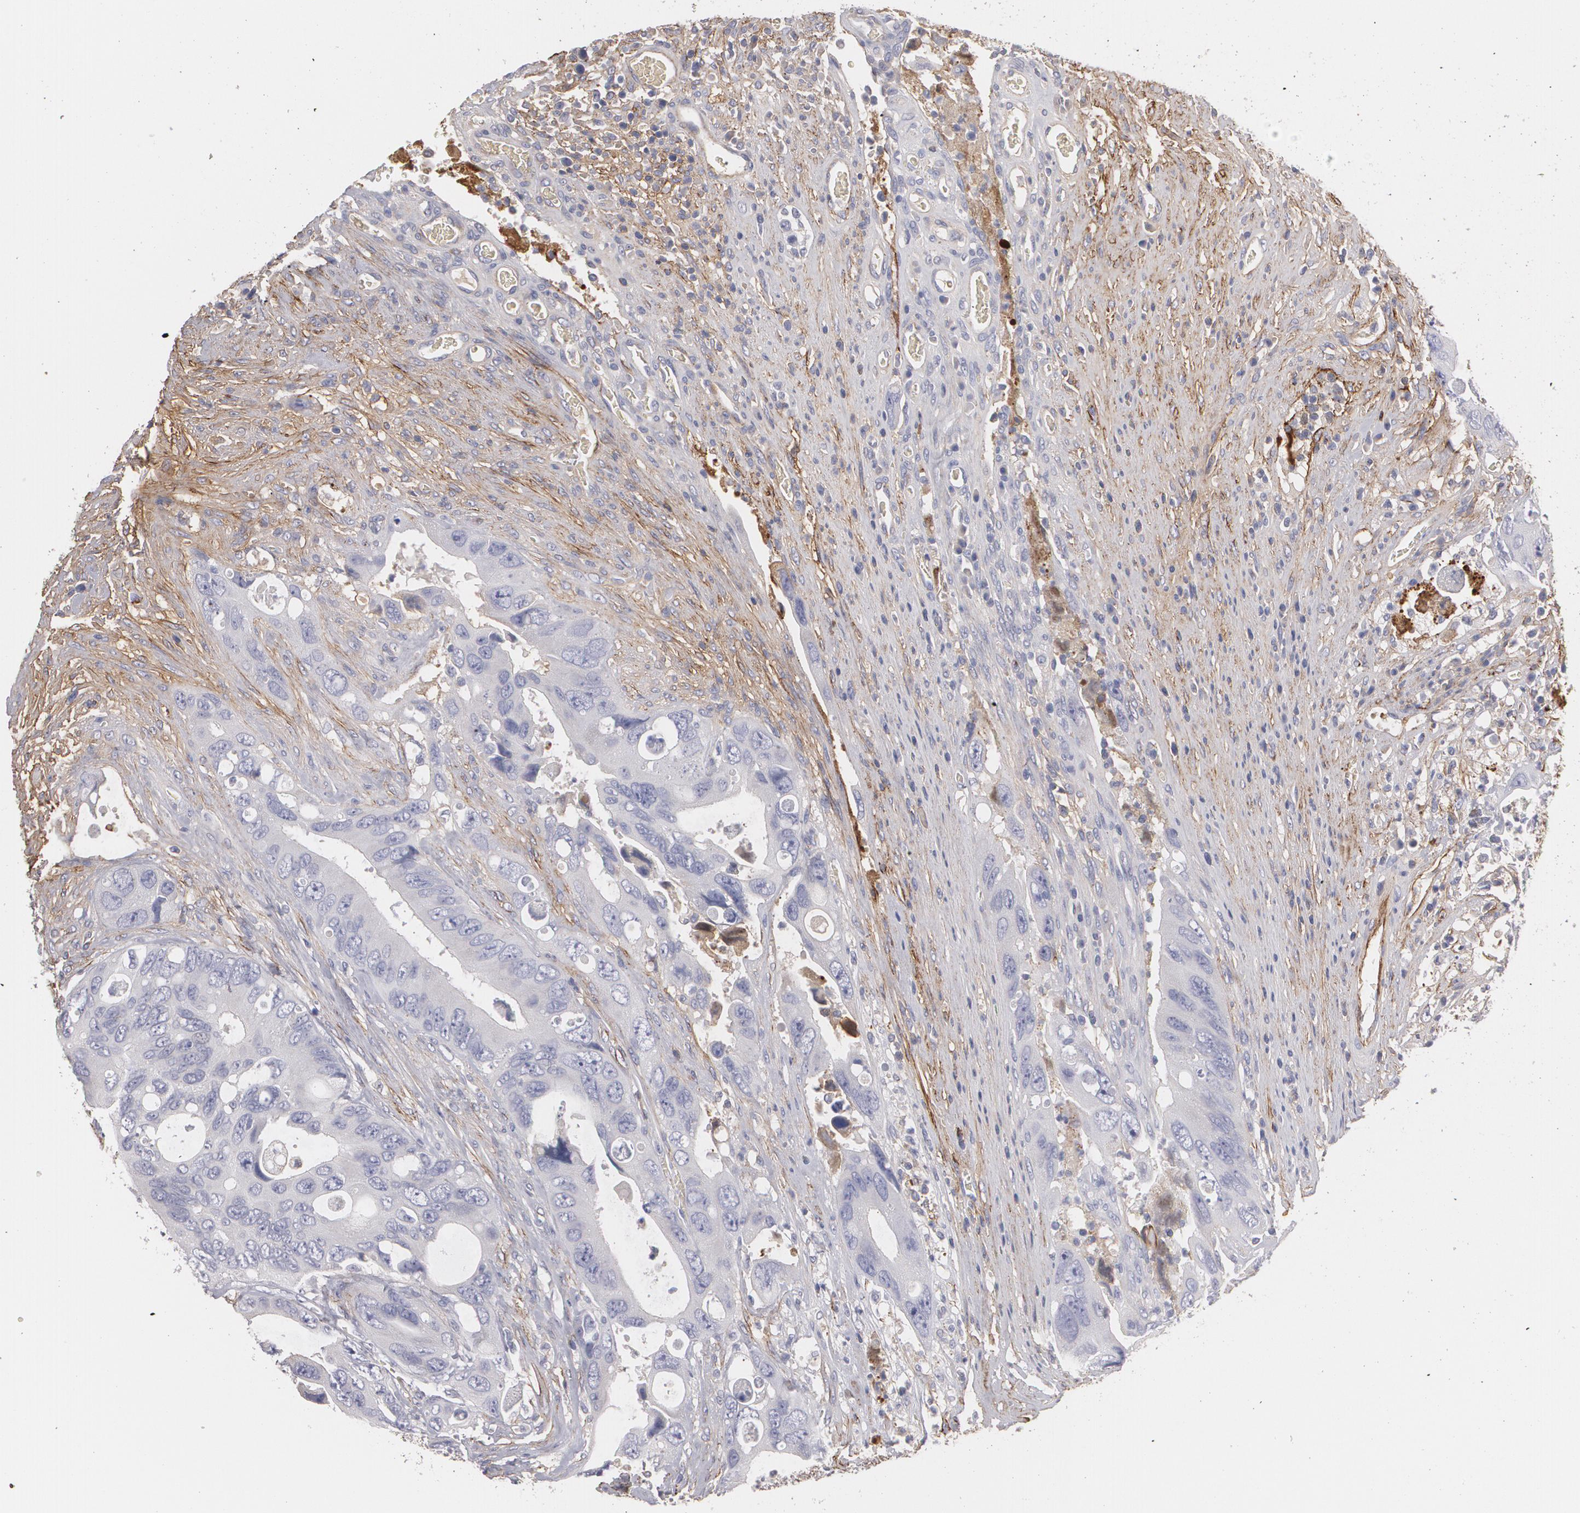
{"staining": {"intensity": "negative", "quantity": "none", "location": "none"}, "tissue": "colorectal cancer", "cell_type": "Tumor cells", "image_type": "cancer", "snomed": [{"axis": "morphology", "description": "Adenocarcinoma, NOS"}, {"axis": "topography", "description": "Rectum"}], "caption": "Immunohistochemistry micrograph of neoplastic tissue: human colorectal cancer (adenocarcinoma) stained with DAB exhibits no significant protein expression in tumor cells.", "gene": "FBLN1", "patient": {"sex": "male", "age": 70}}